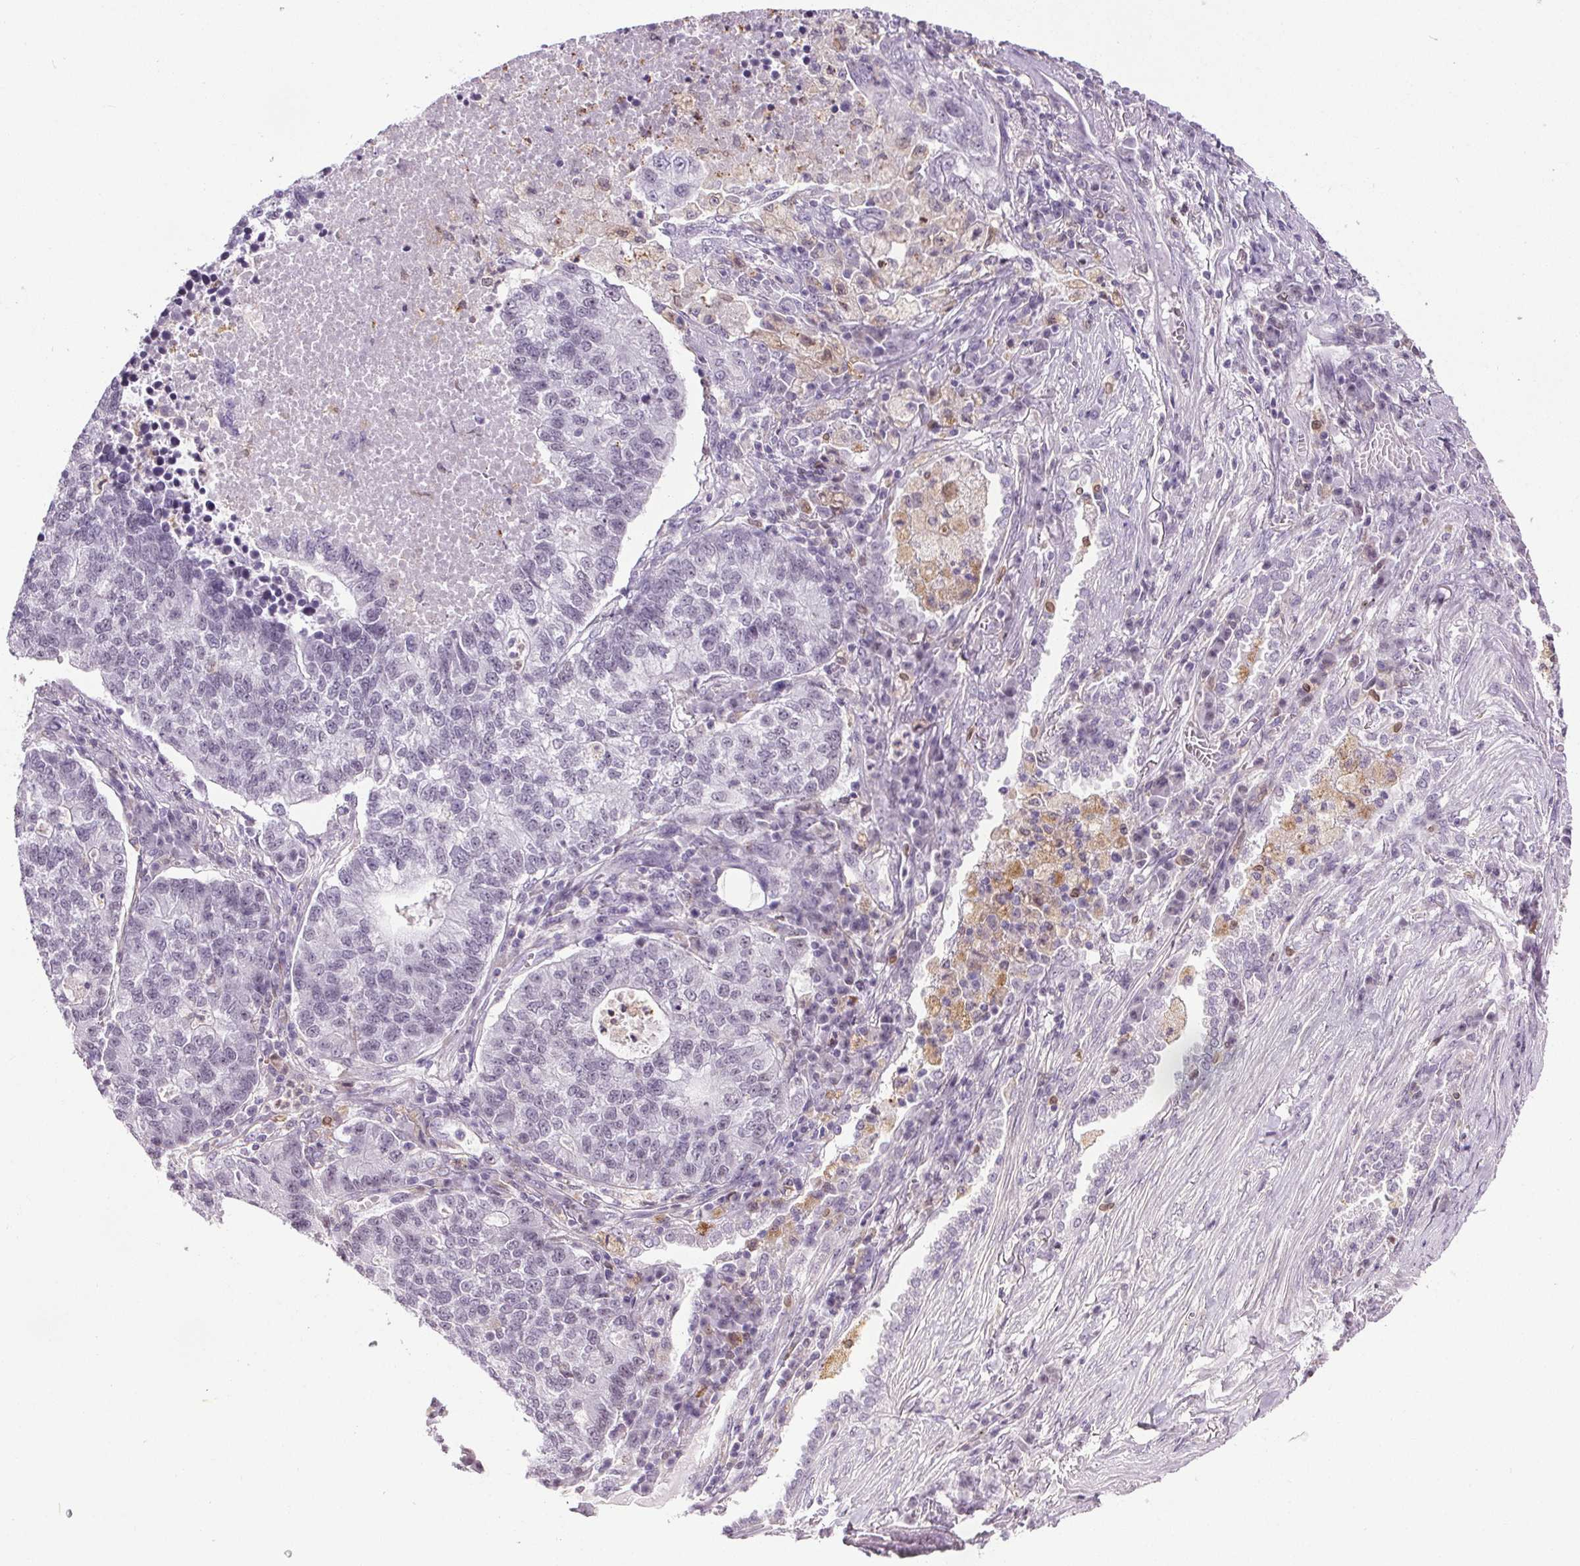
{"staining": {"intensity": "negative", "quantity": "none", "location": "none"}, "tissue": "lung cancer", "cell_type": "Tumor cells", "image_type": "cancer", "snomed": [{"axis": "morphology", "description": "Adenocarcinoma, NOS"}, {"axis": "topography", "description": "Lung"}], "caption": "High magnification brightfield microscopy of lung cancer stained with DAB (3,3'-diaminobenzidine) (brown) and counterstained with hematoxylin (blue): tumor cells show no significant expression.", "gene": "TMEM240", "patient": {"sex": "male", "age": 57}}